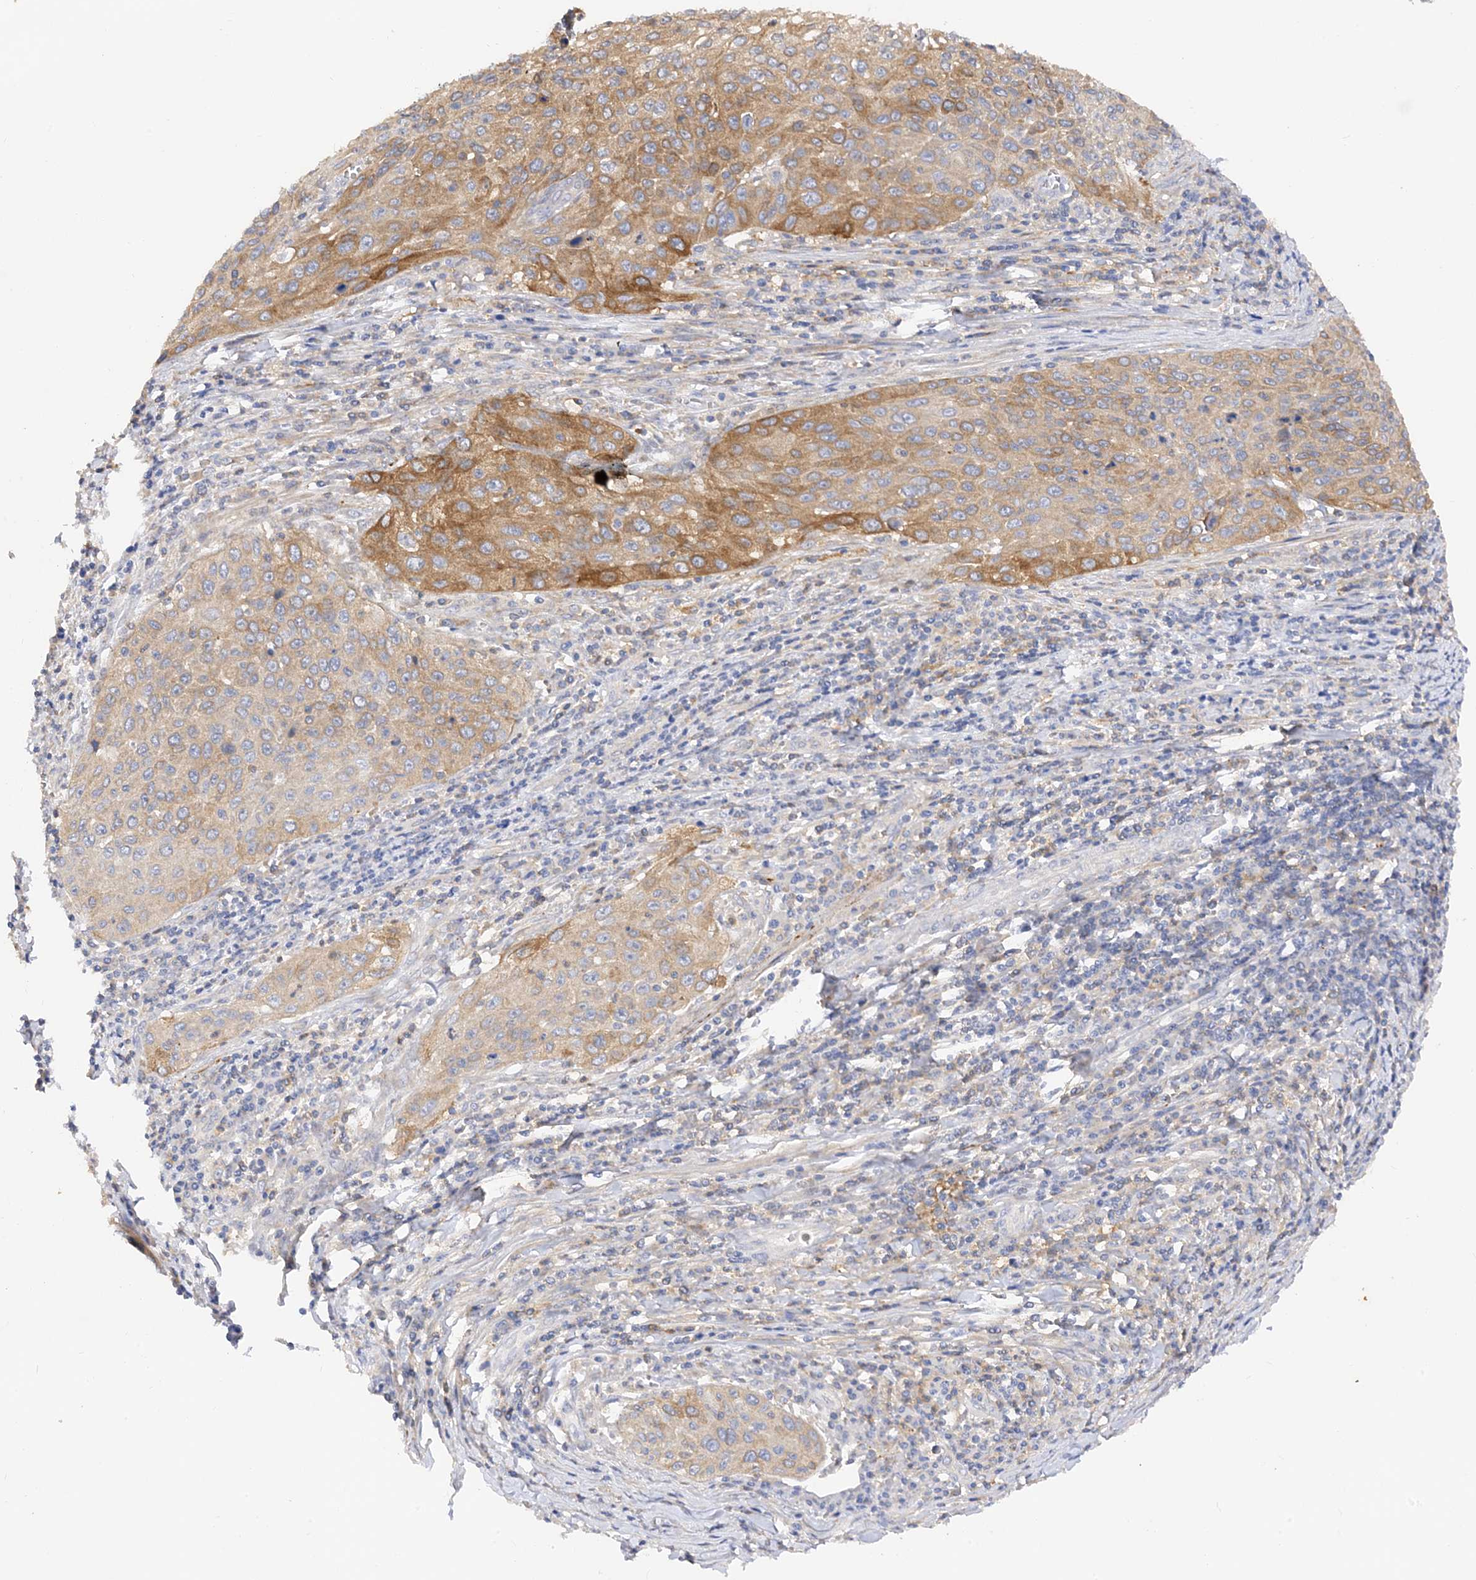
{"staining": {"intensity": "moderate", "quantity": ">75%", "location": "cytoplasmic/membranous"}, "tissue": "cervical cancer", "cell_type": "Tumor cells", "image_type": "cancer", "snomed": [{"axis": "morphology", "description": "Squamous cell carcinoma, NOS"}, {"axis": "topography", "description": "Cervix"}], "caption": "This micrograph shows immunohistochemistry (IHC) staining of cervical cancer (squamous cell carcinoma), with medium moderate cytoplasmic/membranous expression in about >75% of tumor cells.", "gene": "ARV1", "patient": {"sex": "female", "age": 32}}